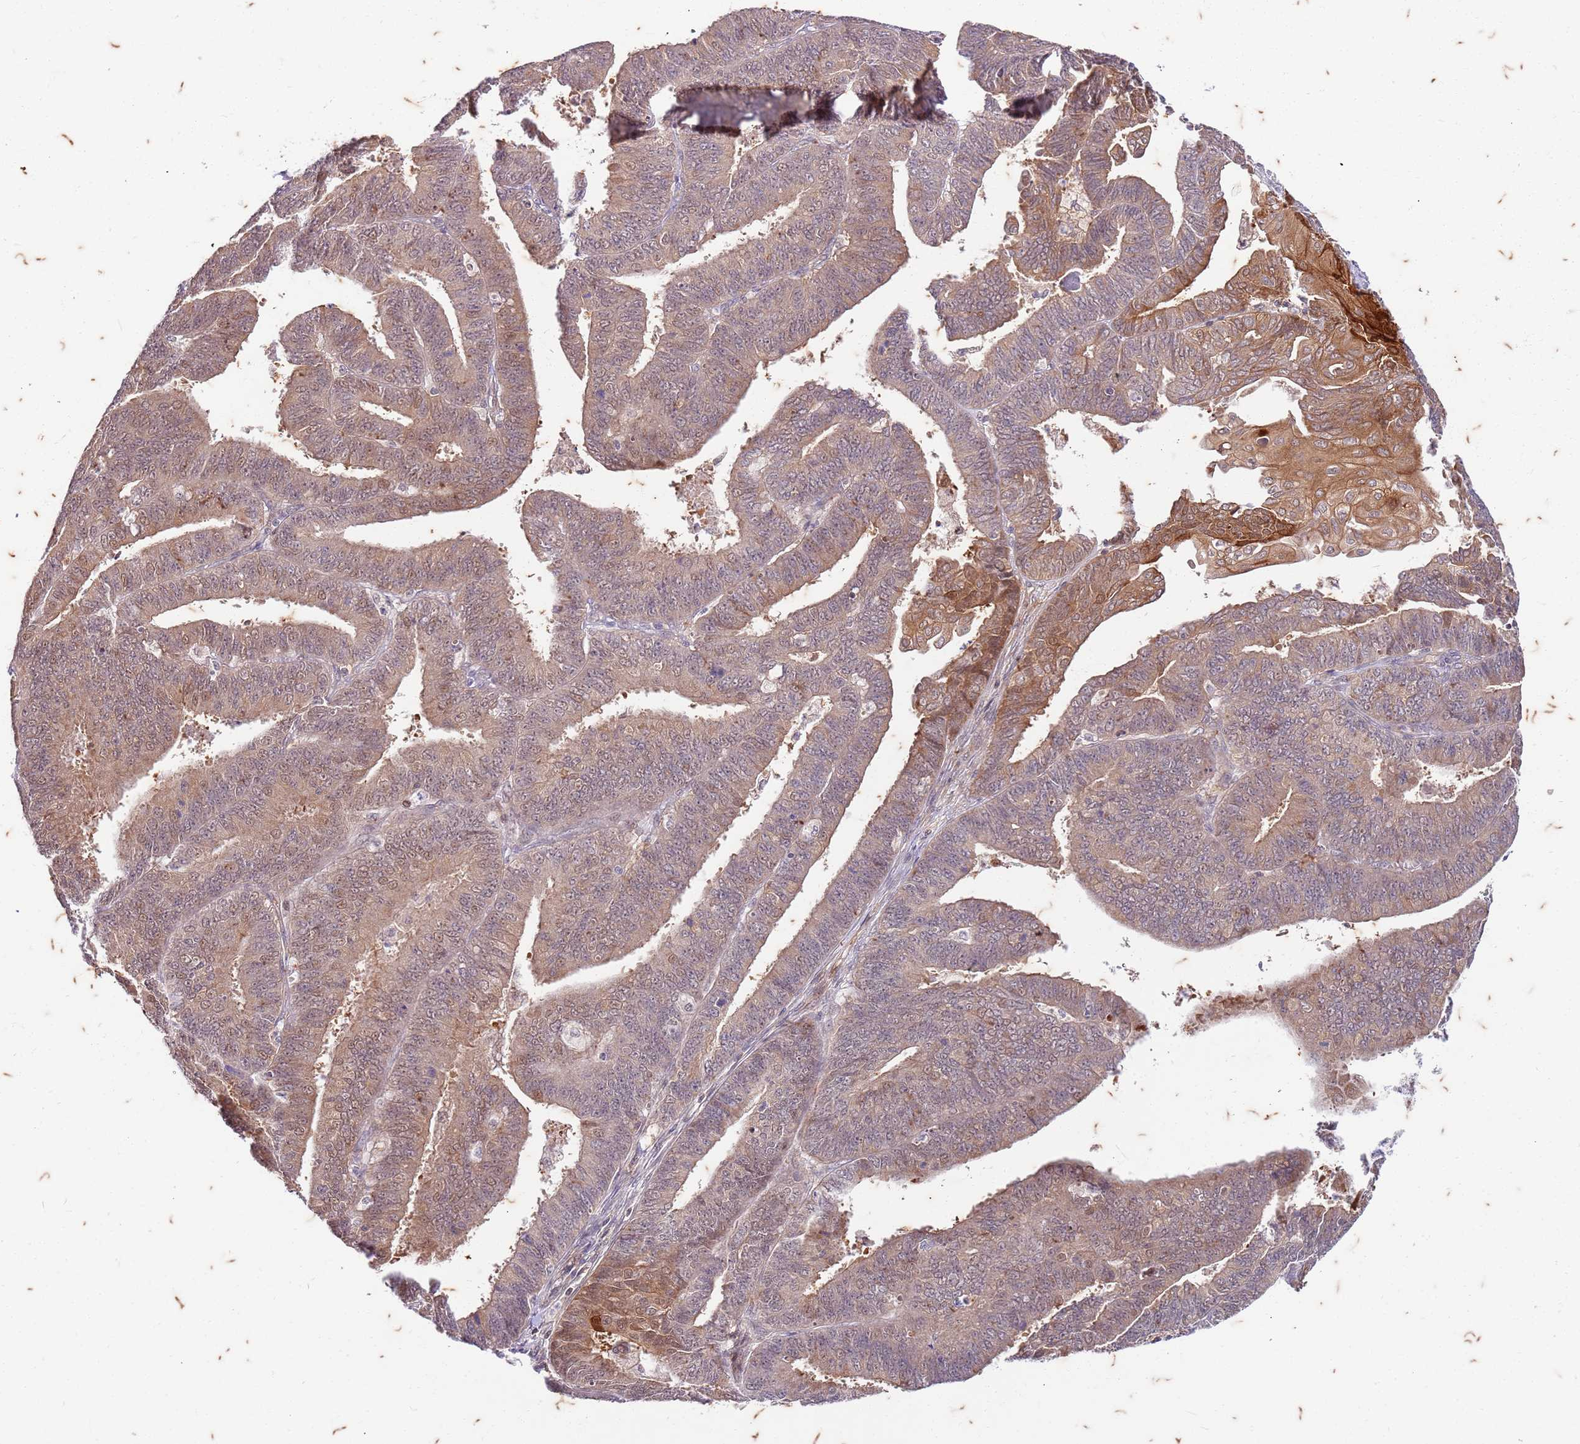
{"staining": {"intensity": "weak", "quantity": ">75%", "location": "cytoplasmic/membranous,nuclear"}, "tissue": "endometrial cancer", "cell_type": "Tumor cells", "image_type": "cancer", "snomed": [{"axis": "morphology", "description": "Adenocarcinoma, NOS"}, {"axis": "topography", "description": "Endometrium"}], "caption": "A low amount of weak cytoplasmic/membranous and nuclear staining is appreciated in about >75% of tumor cells in adenocarcinoma (endometrial) tissue.", "gene": "RAPGEF3", "patient": {"sex": "female", "age": 73}}